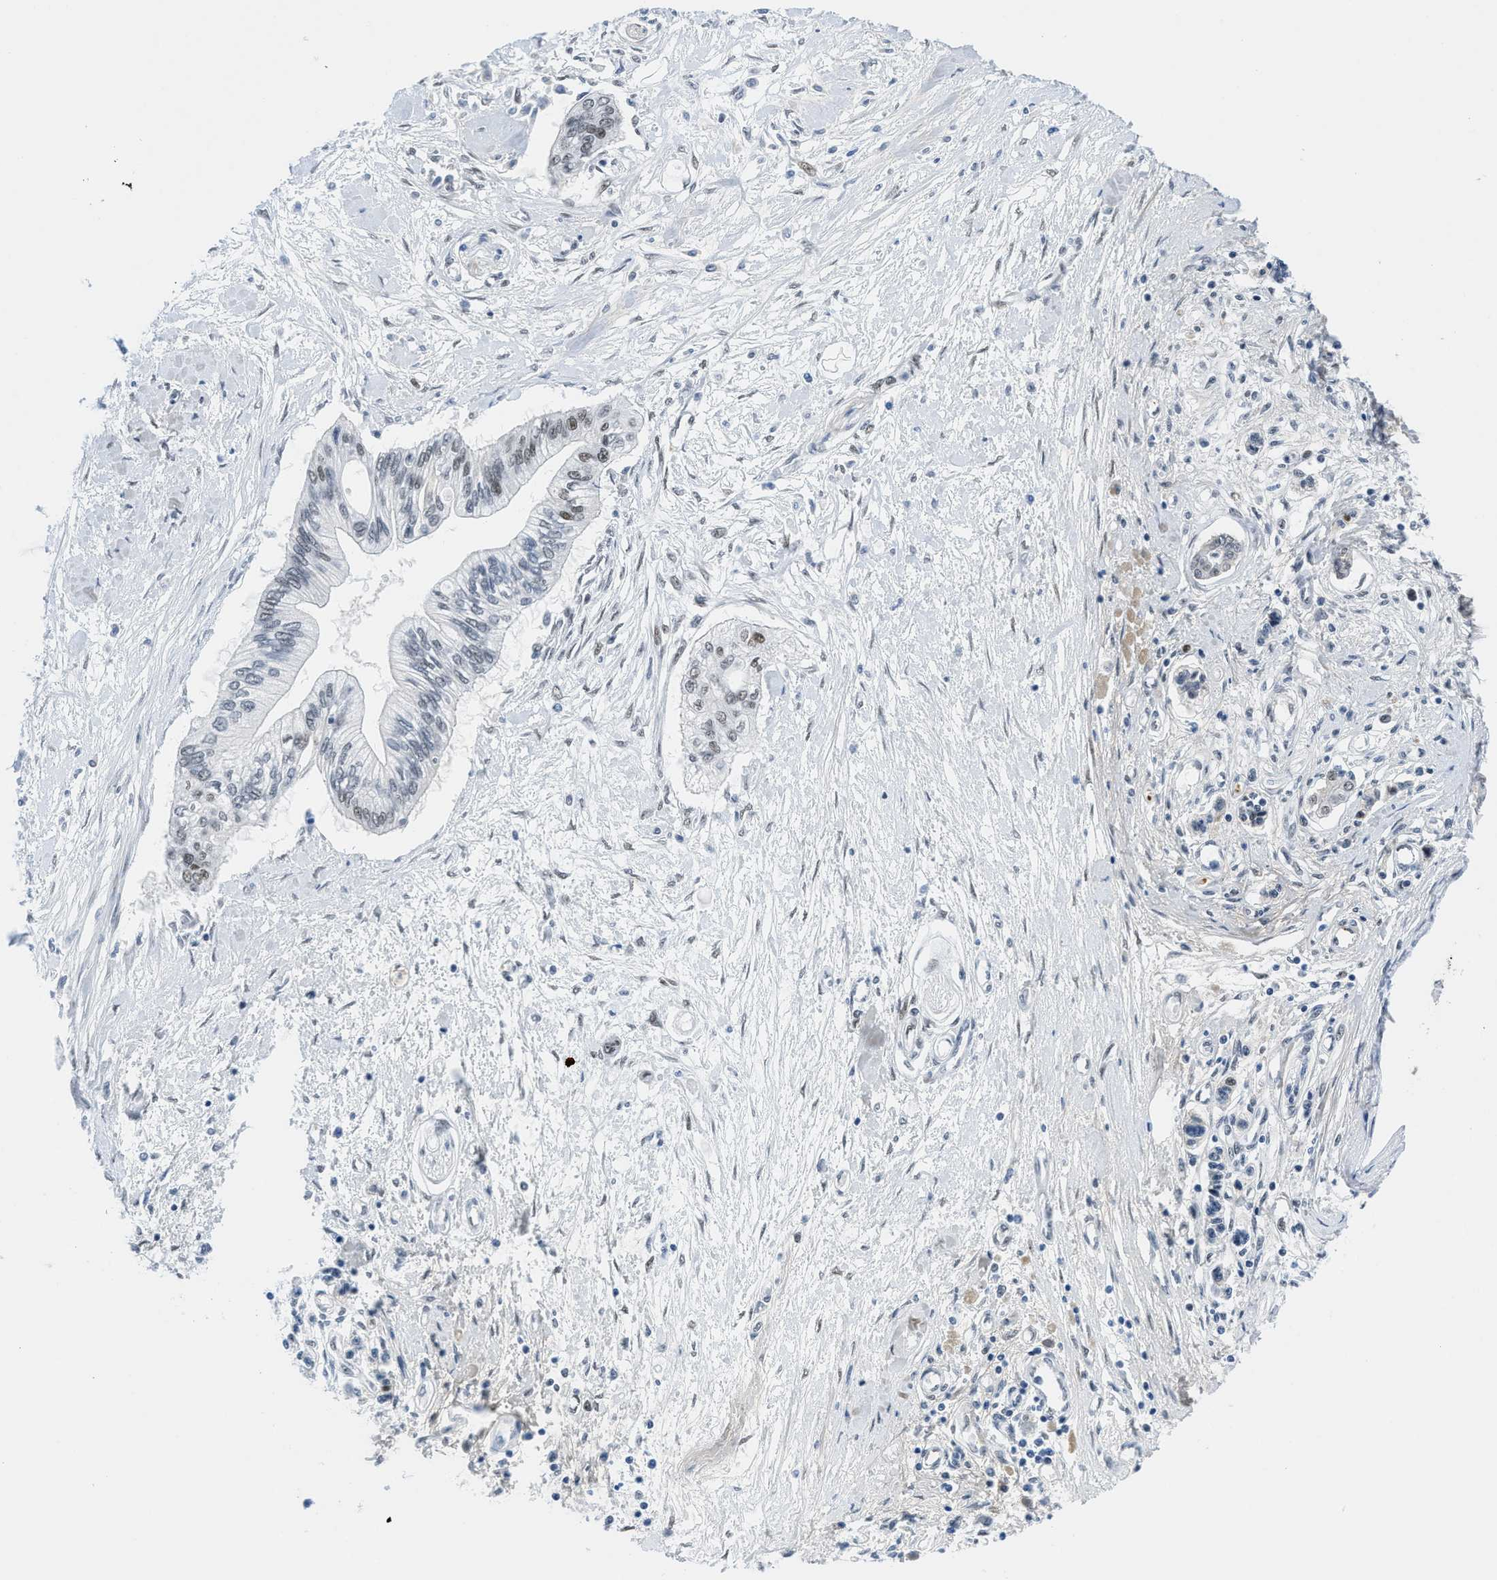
{"staining": {"intensity": "moderate", "quantity": "<25%", "location": "nuclear"}, "tissue": "pancreatic cancer", "cell_type": "Tumor cells", "image_type": "cancer", "snomed": [{"axis": "morphology", "description": "Adenocarcinoma, NOS"}, {"axis": "topography", "description": "Pancreas"}], "caption": "This photomicrograph shows pancreatic cancer stained with immunohistochemistry (IHC) to label a protein in brown. The nuclear of tumor cells show moderate positivity for the protein. Nuclei are counter-stained blue.", "gene": "SMARCAD1", "patient": {"sex": "female", "age": 77}}